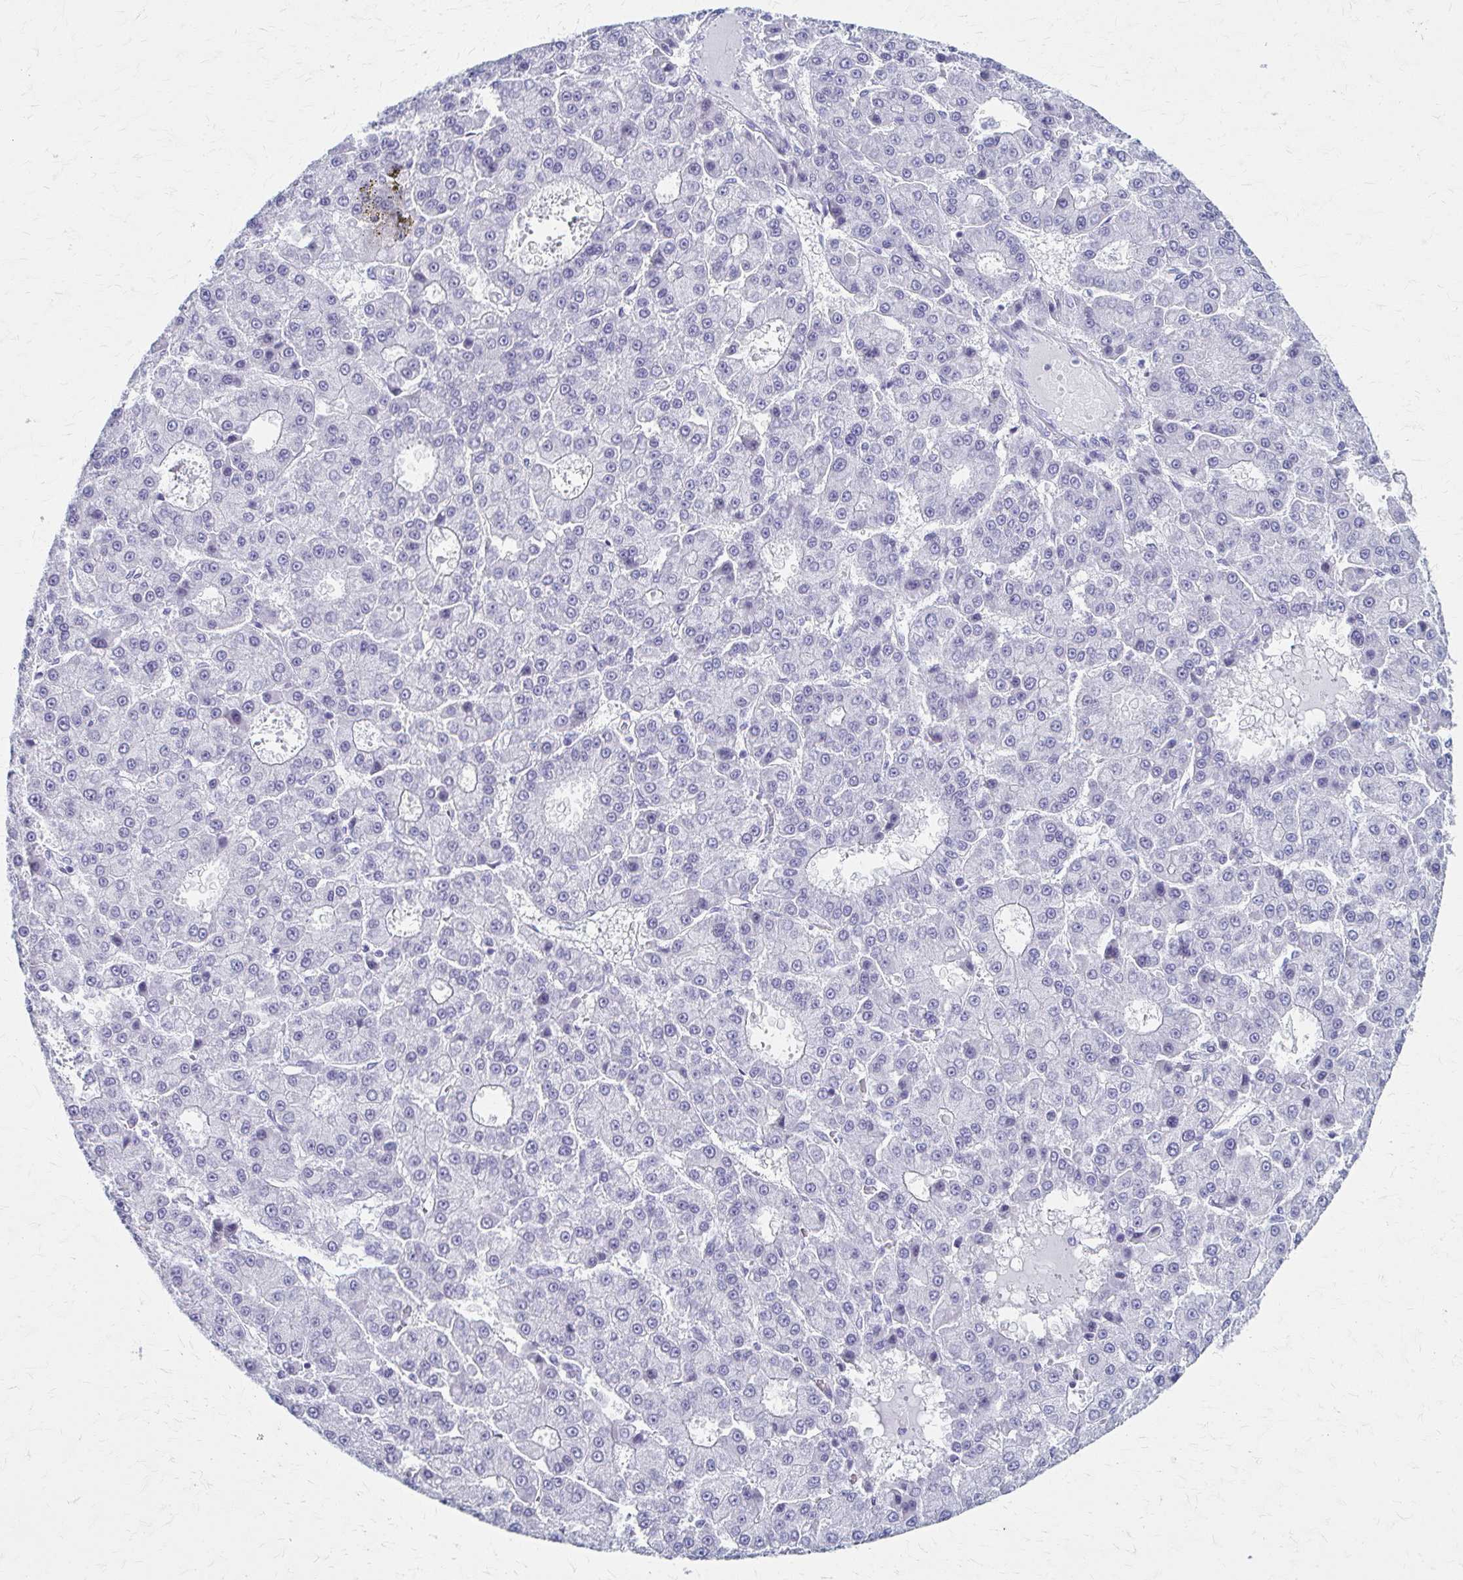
{"staining": {"intensity": "negative", "quantity": "none", "location": "none"}, "tissue": "liver cancer", "cell_type": "Tumor cells", "image_type": "cancer", "snomed": [{"axis": "morphology", "description": "Carcinoma, Hepatocellular, NOS"}, {"axis": "topography", "description": "Liver"}], "caption": "Tumor cells show no significant protein staining in hepatocellular carcinoma (liver). The staining is performed using DAB brown chromogen with nuclei counter-stained in using hematoxylin.", "gene": "CELF5", "patient": {"sex": "male", "age": 70}}